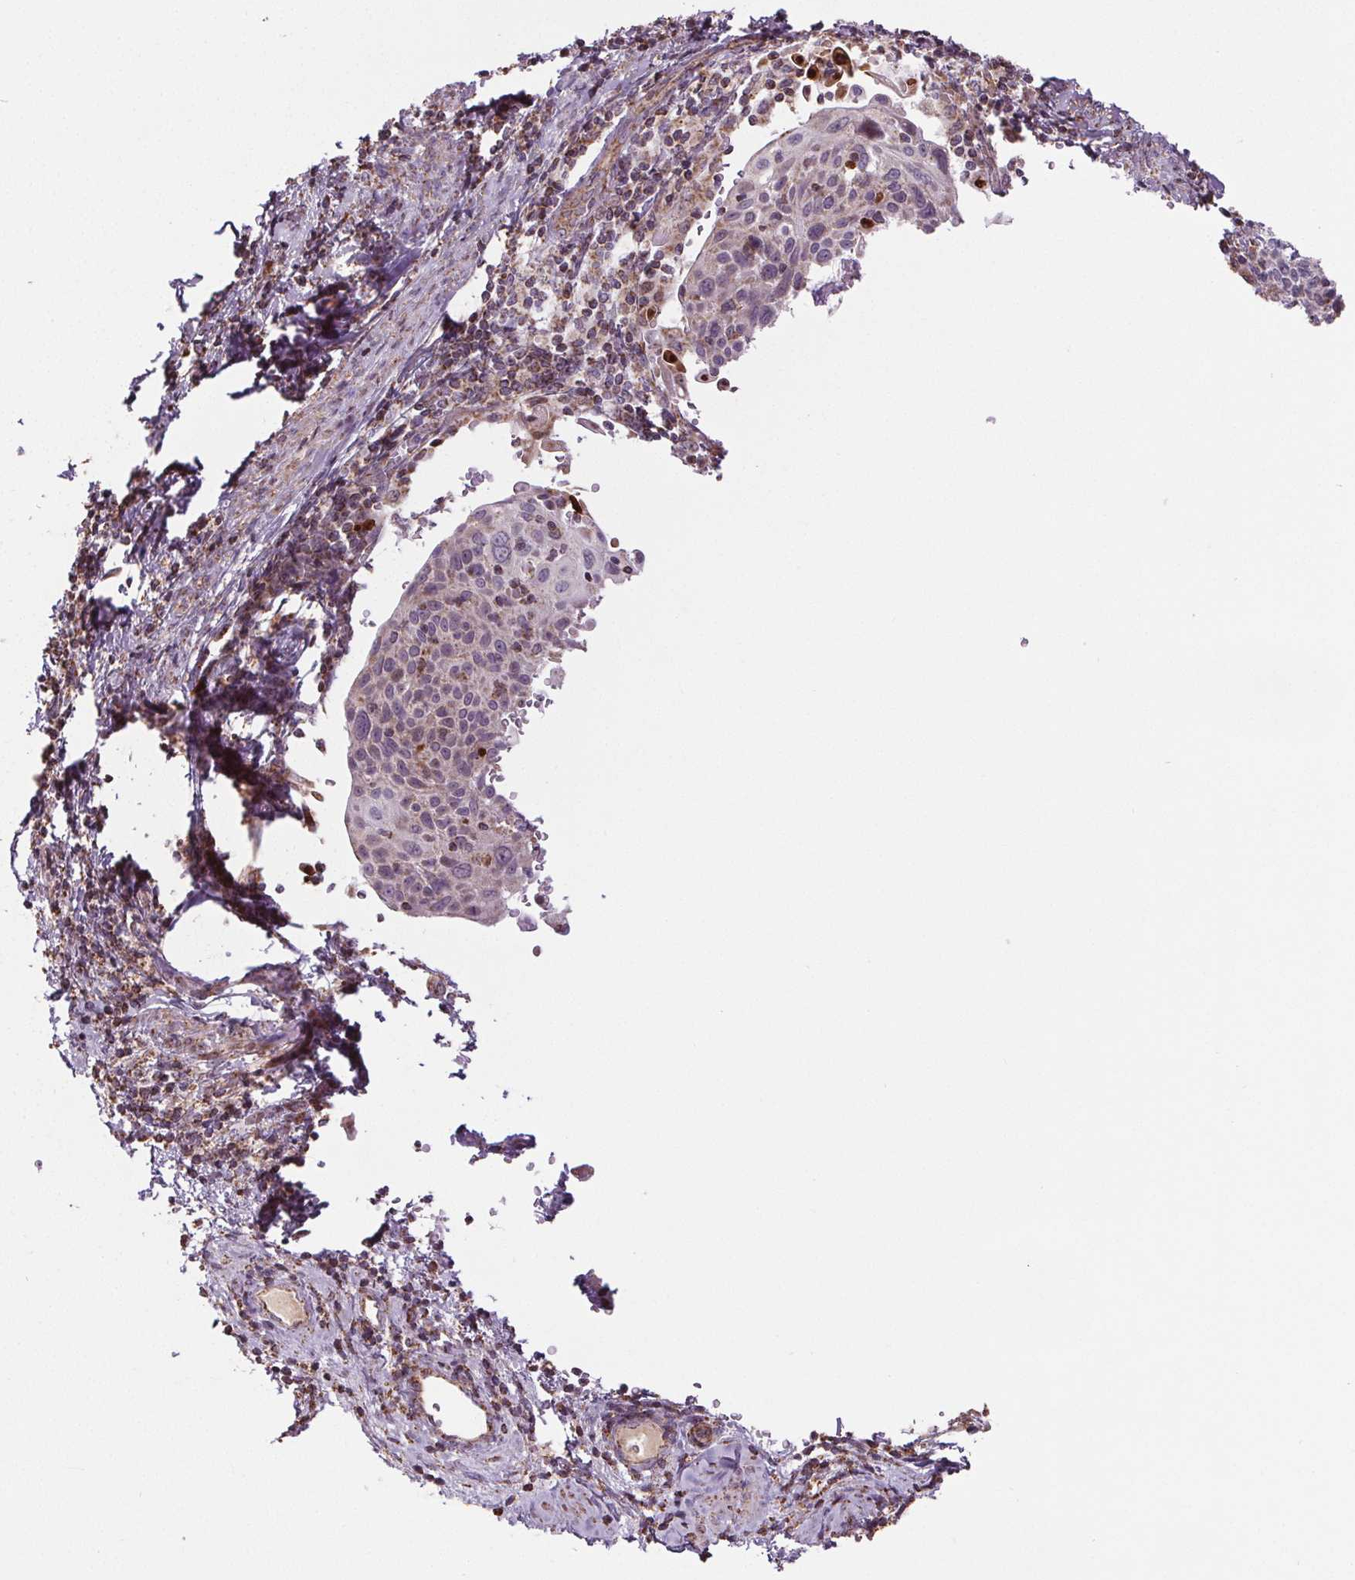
{"staining": {"intensity": "weak", "quantity": "<25%", "location": "cytoplasmic/membranous"}, "tissue": "cervical cancer", "cell_type": "Tumor cells", "image_type": "cancer", "snomed": [{"axis": "morphology", "description": "Squamous cell carcinoma, NOS"}, {"axis": "topography", "description": "Cervix"}], "caption": "DAB (3,3'-diaminobenzidine) immunohistochemical staining of cervical squamous cell carcinoma demonstrates no significant expression in tumor cells. (Brightfield microscopy of DAB (3,3'-diaminobenzidine) immunohistochemistry at high magnification).", "gene": "SUCLA2", "patient": {"sex": "female", "age": 61}}